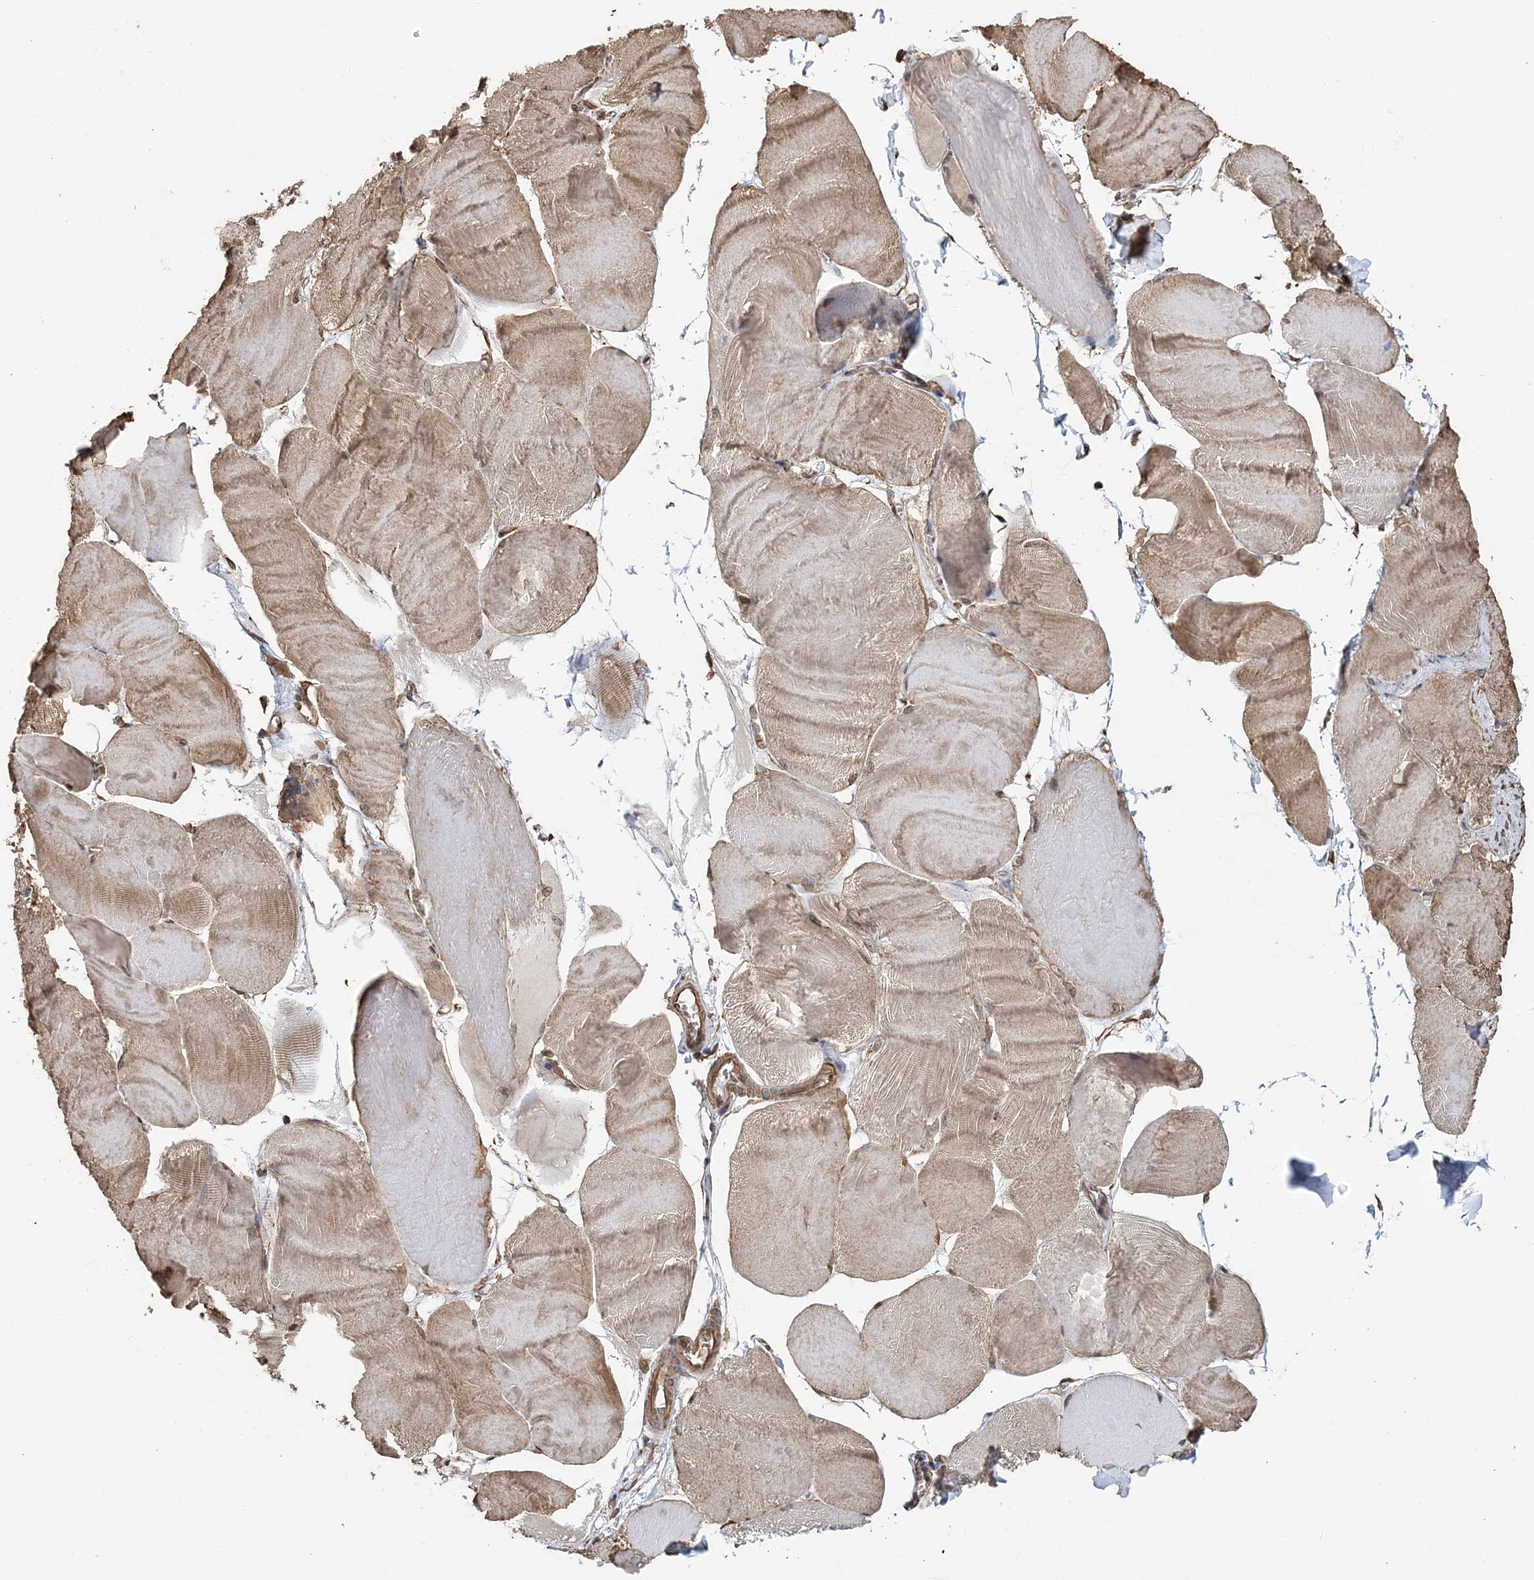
{"staining": {"intensity": "moderate", "quantity": ">75%", "location": "cytoplasmic/membranous,nuclear"}, "tissue": "skeletal muscle", "cell_type": "Myocytes", "image_type": "normal", "snomed": [{"axis": "morphology", "description": "Normal tissue, NOS"}, {"axis": "morphology", "description": "Basal cell carcinoma"}, {"axis": "topography", "description": "Skeletal muscle"}], "caption": "Myocytes exhibit medium levels of moderate cytoplasmic/membranous,nuclear staining in about >75% of cells in benign skeletal muscle. (DAB IHC, brown staining for protein, blue staining for nuclei).", "gene": "ATP11B", "patient": {"sex": "female", "age": 64}}